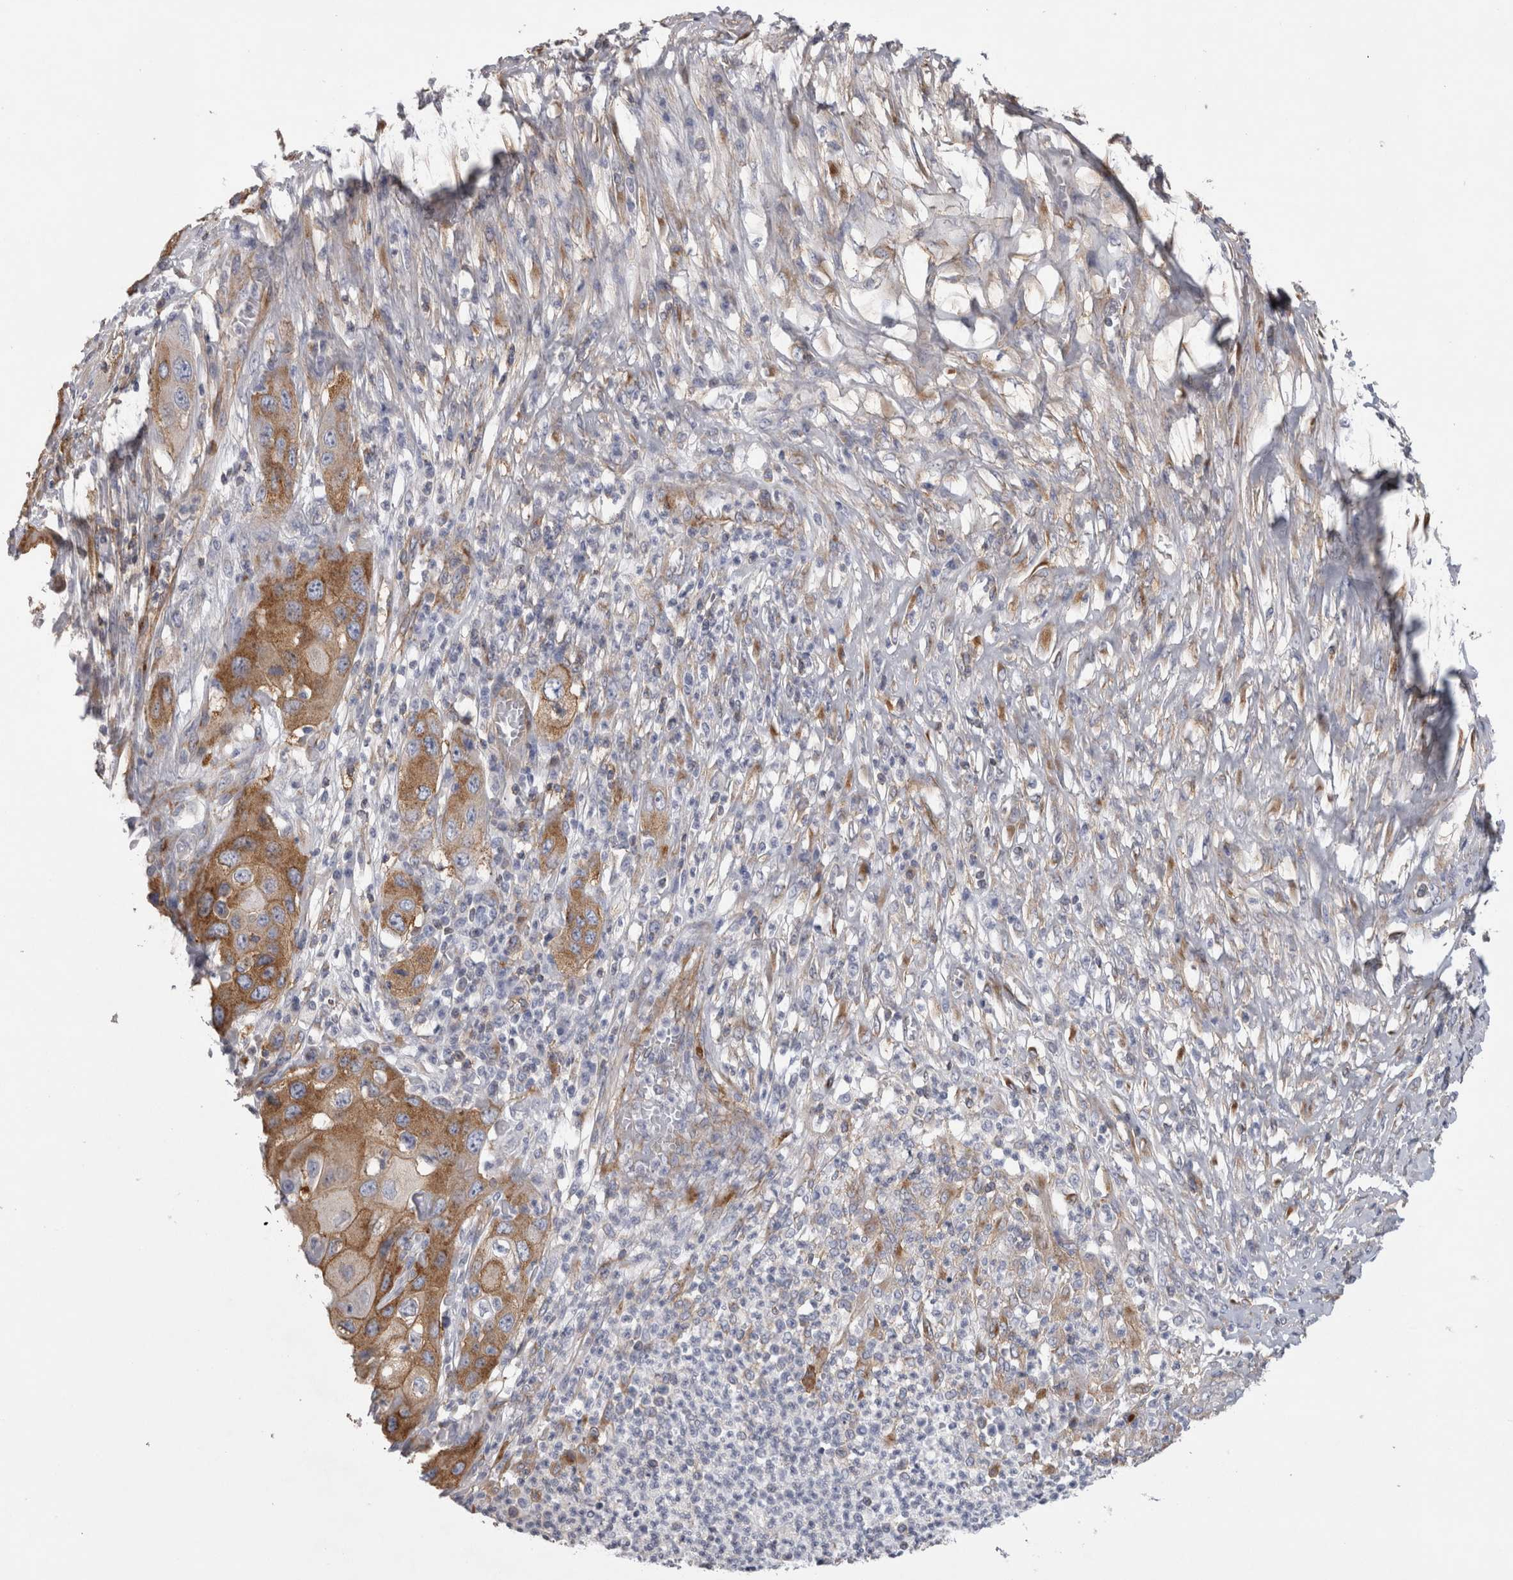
{"staining": {"intensity": "moderate", "quantity": ">75%", "location": "cytoplasmic/membranous"}, "tissue": "skin cancer", "cell_type": "Tumor cells", "image_type": "cancer", "snomed": [{"axis": "morphology", "description": "Squamous cell carcinoma, NOS"}, {"axis": "topography", "description": "Skin"}], "caption": "Approximately >75% of tumor cells in squamous cell carcinoma (skin) display moderate cytoplasmic/membranous protein positivity as visualized by brown immunohistochemical staining.", "gene": "ATXN3", "patient": {"sex": "male", "age": 55}}